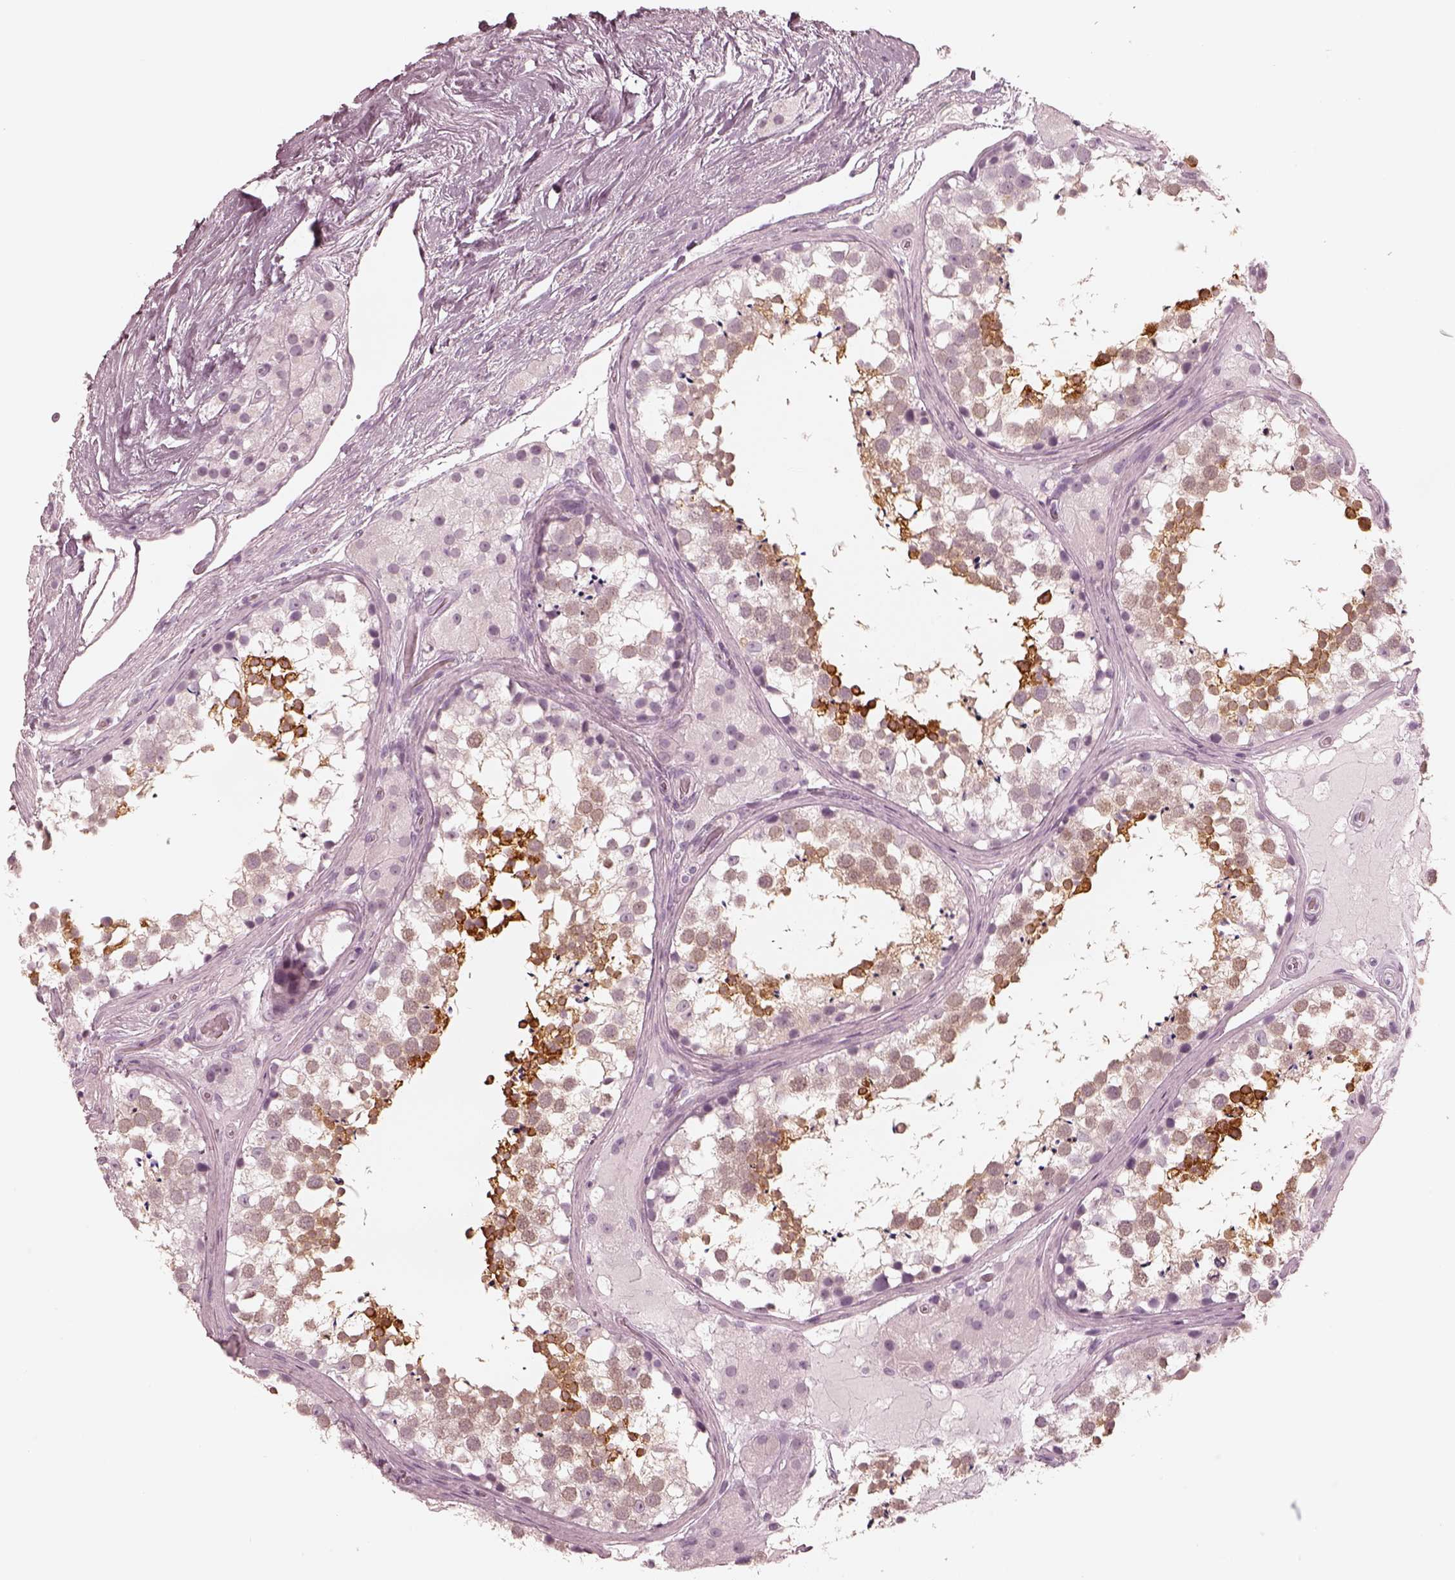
{"staining": {"intensity": "strong", "quantity": "<25%", "location": "cytoplasmic/membranous"}, "tissue": "testis", "cell_type": "Cells in seminiferous ducts", "image_type": "normal", "snomed": [{"axis": "morphology", "description": "Normal tissue, NOS"}, {"axis": "morphology", "description": "Seminoma, NOS"}, {"axis": "topography", "description": "Testis"}], "caption": "This image reveals IHC staining of normal testis, with medium strong cytoplasmic/membranous expression in about <25% of cells in seminiferous ducts.", "gene": "CALR3", "patient": {"sex": "male", "age": 65}}